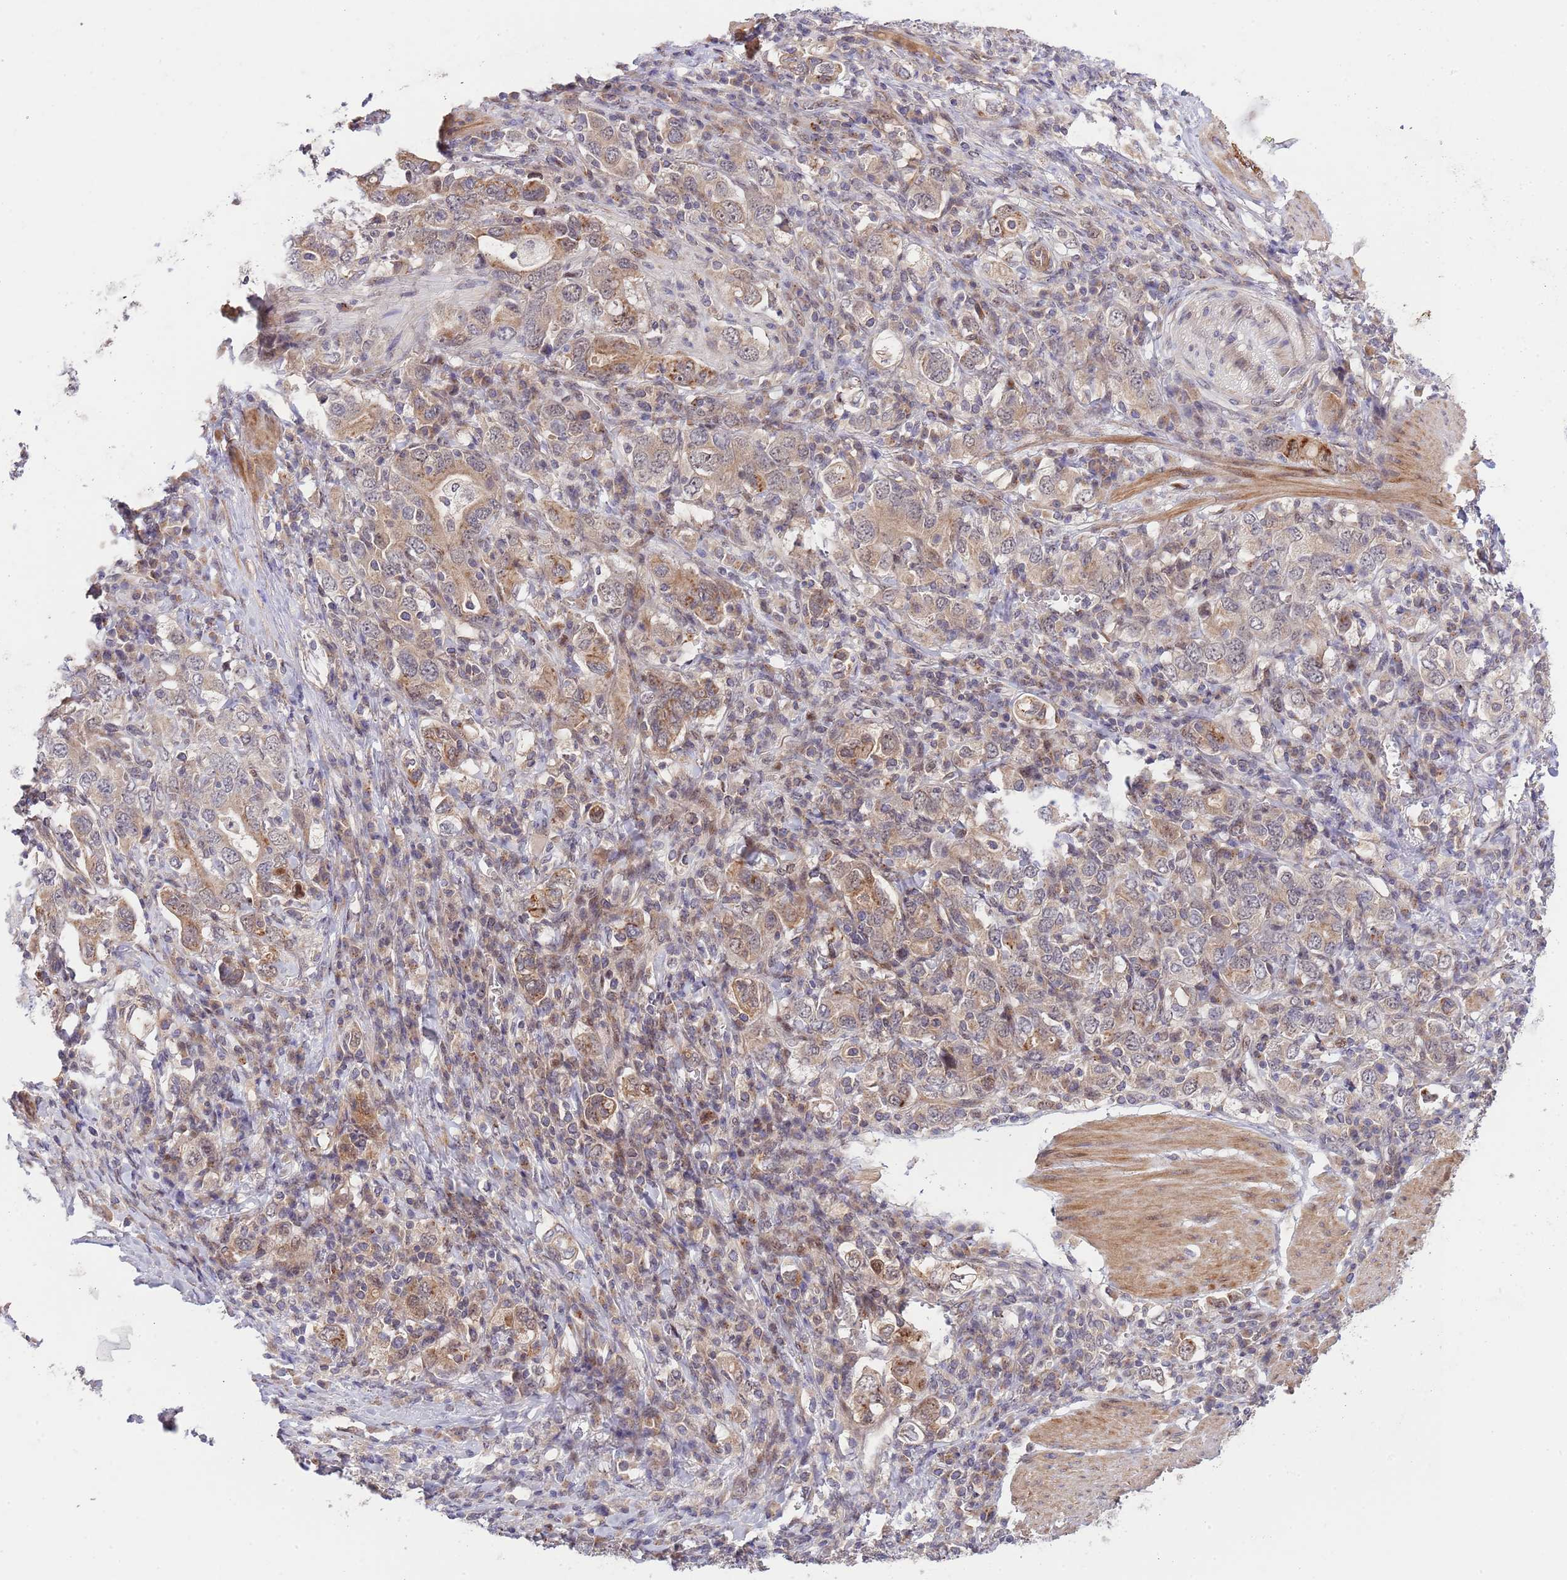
{"staining": {"intensity": "moderate", "quantity": "25%-75%", "location": "cytoplasmic/membranous"}, "tissue": "stomach cancer", "cell_type": "Tumor cells", "image_type": "cancer", "snomed": [{"axis": "morphology", "description": "Adenocarcinoma, NOS"}, {"axis": "topography", "description": "Stomach, upper"}, {"axis": "topography", "description": "Stomach"}], "caption": "Immunohistochemistry (IHC) (DAB (3,3'-diaminobenzidine)) staining of adenocarcinoma (stomach) demonstrates moderate cytoplasmic/membranous protein expression in approximately 25%-75% of tumor cells.", "gene": "PRR16", "patient": {"sex": "male", "age": 62}}